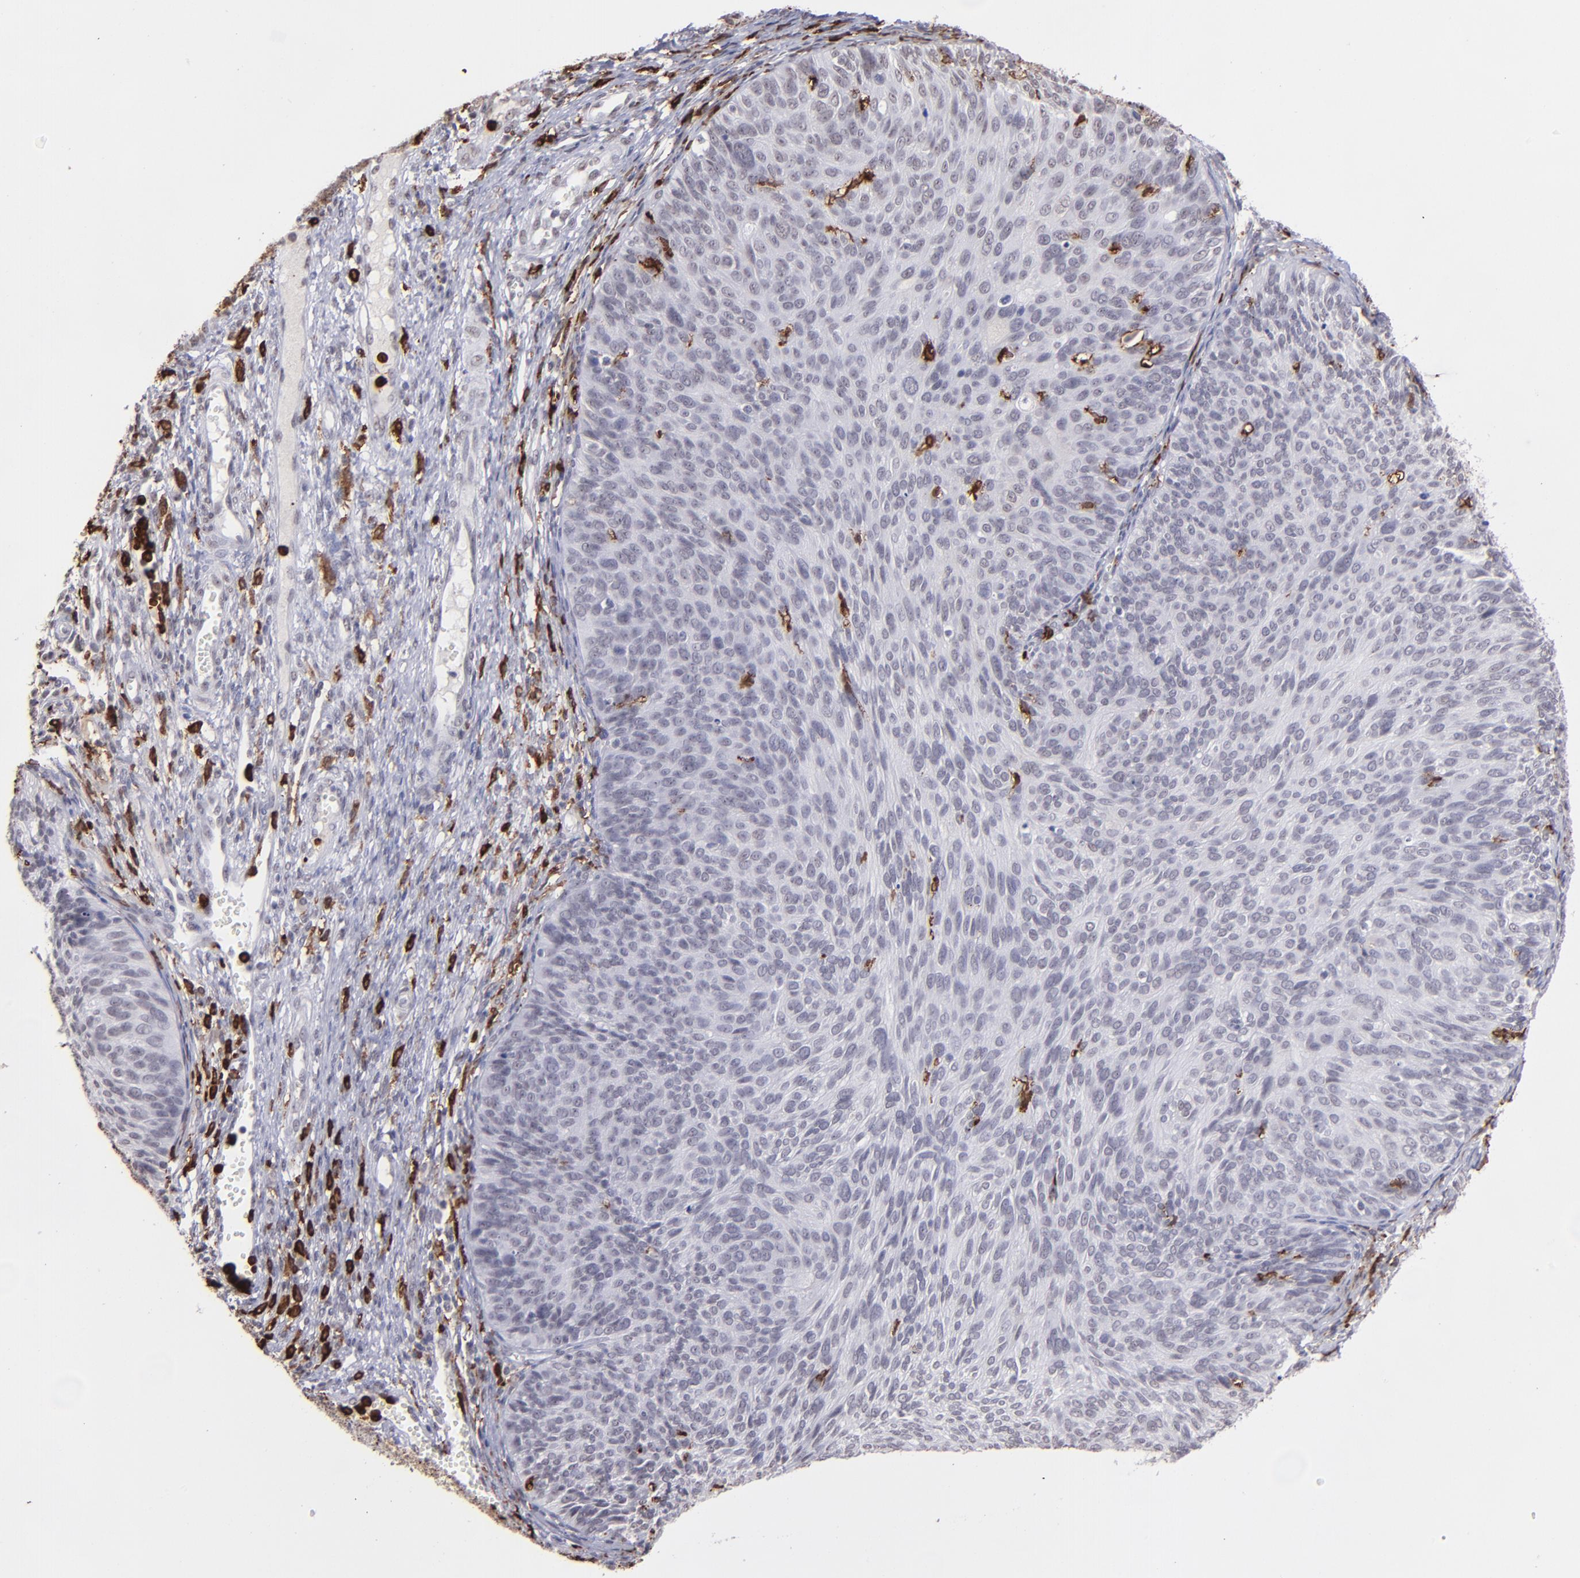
{"staining": {"intensity": "negative", "quantity": "none", "location": "none"}, "tissue": "cervical cancer", "cell_type": "Tumor cells", "image_type": "cancer", "snomed": [{"axis": "morphology", "description": "Squamous cell carcinoma, NOS"}, {"axis": "topography", "description": "Cervix"}], "caption": "Histopathology image shows no protein expression in tumor cells of cervical squamous cell carcinoma tissue. (Immunohistochemistry, brightfield microscopy, high magnification).", "gene": "NCF2", "patient": {"sex": "female", "age": 36}}